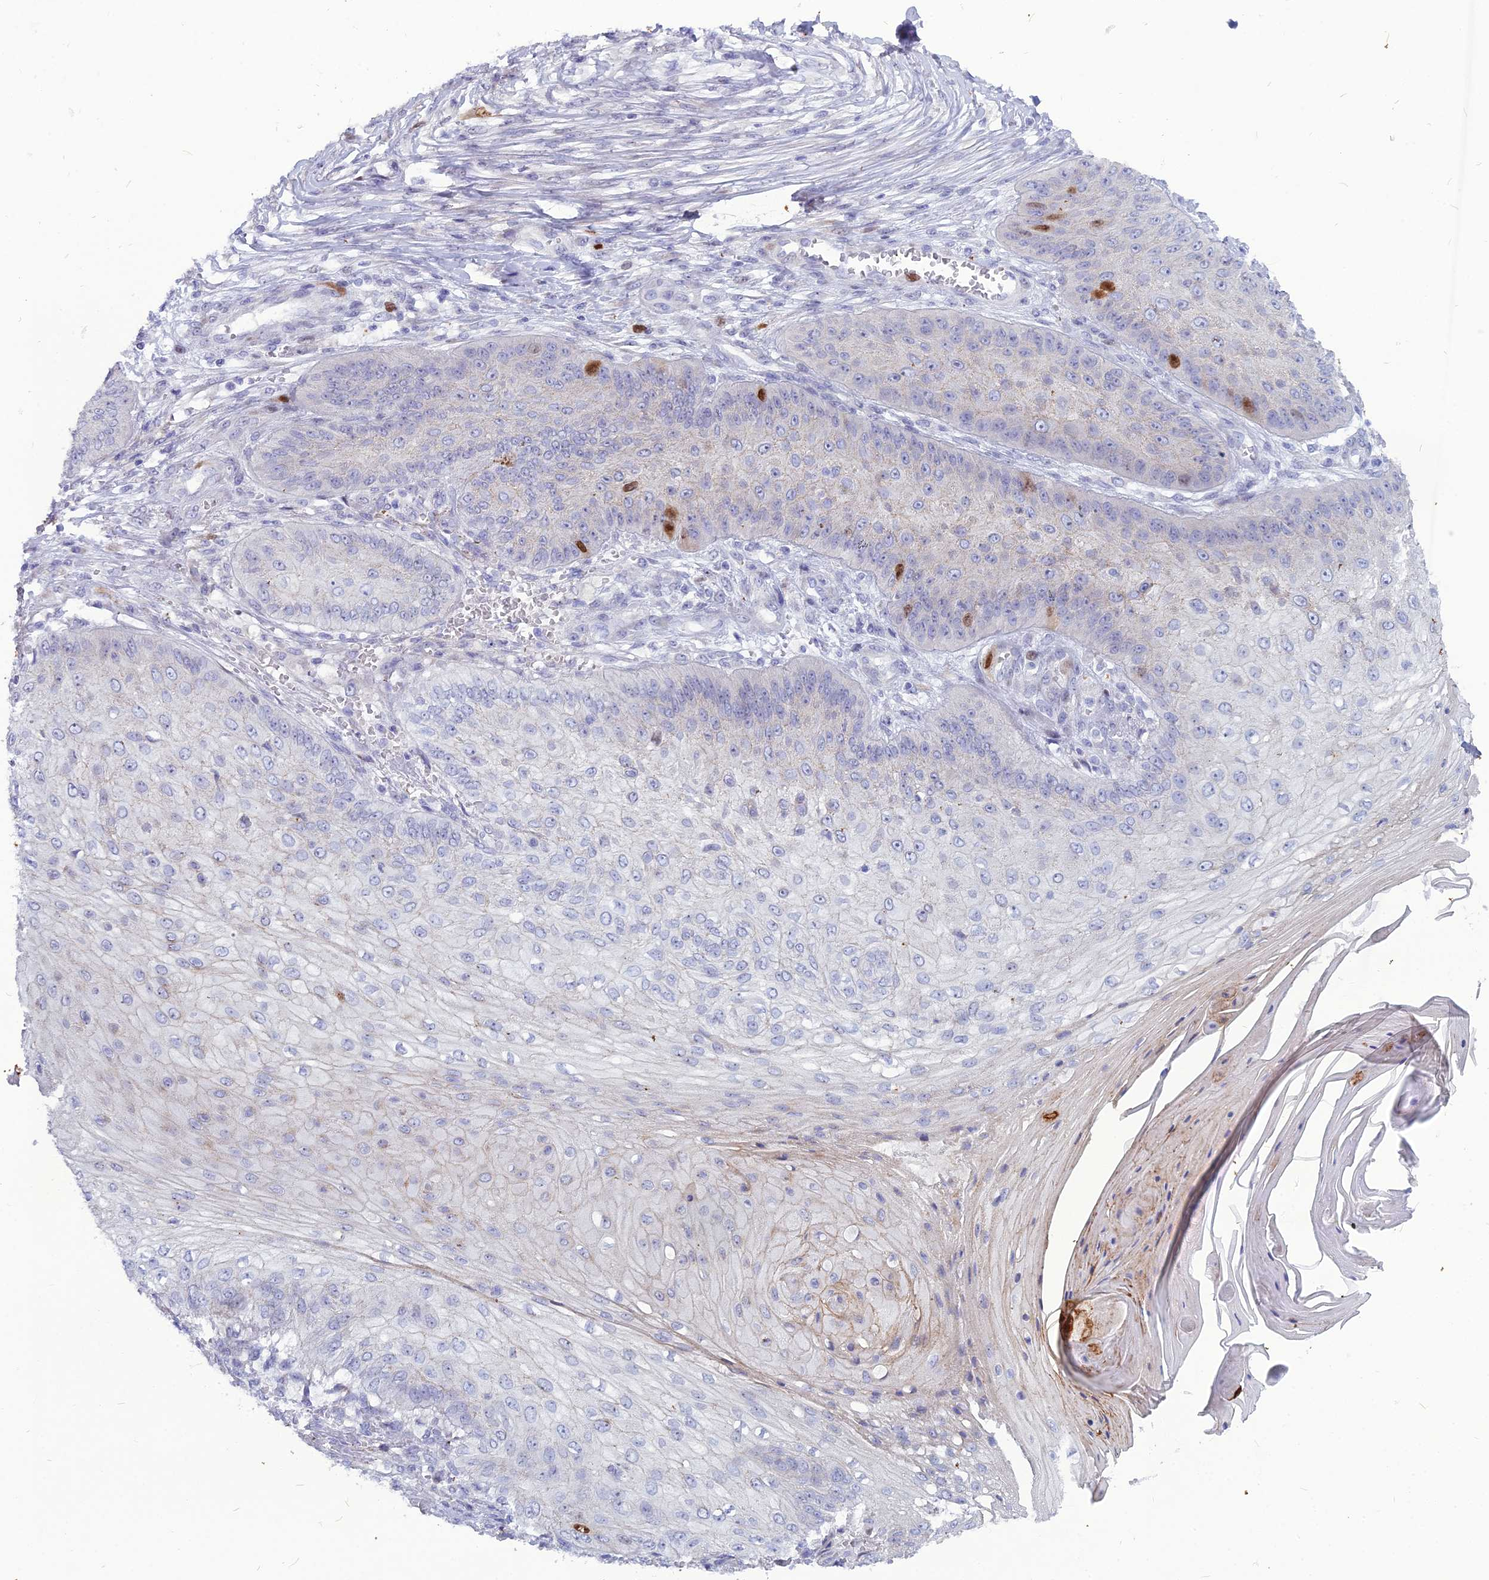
{"staining": {"intensity": "moderate", "quantity": "<25%", "location": "nuclear"}, "tissue": "skin cancer", "cell_type": "Tumor cells", "image_type": "cancer", "snomed": [{"axis": "morphology", "description": "Squamous cell carcinoma, NOS"}, {"axis": "topography", "description": "Skin"}], "caption": "Immunohistochemistry staining of skin cancer (squamous cell carcinoma), which reveals low levels of moderate nuclear positivity in approximately <25% of tumor cells indicating moderate nuclear protein staining. The staining was performed using DAB (3,3'-diaminobenzidine) (brown) for protein detection and nuclei were counterstained in hematoxylin (blue).", "gene": "NUSAP1", "patient": {"sex": "male", "age": 70}}